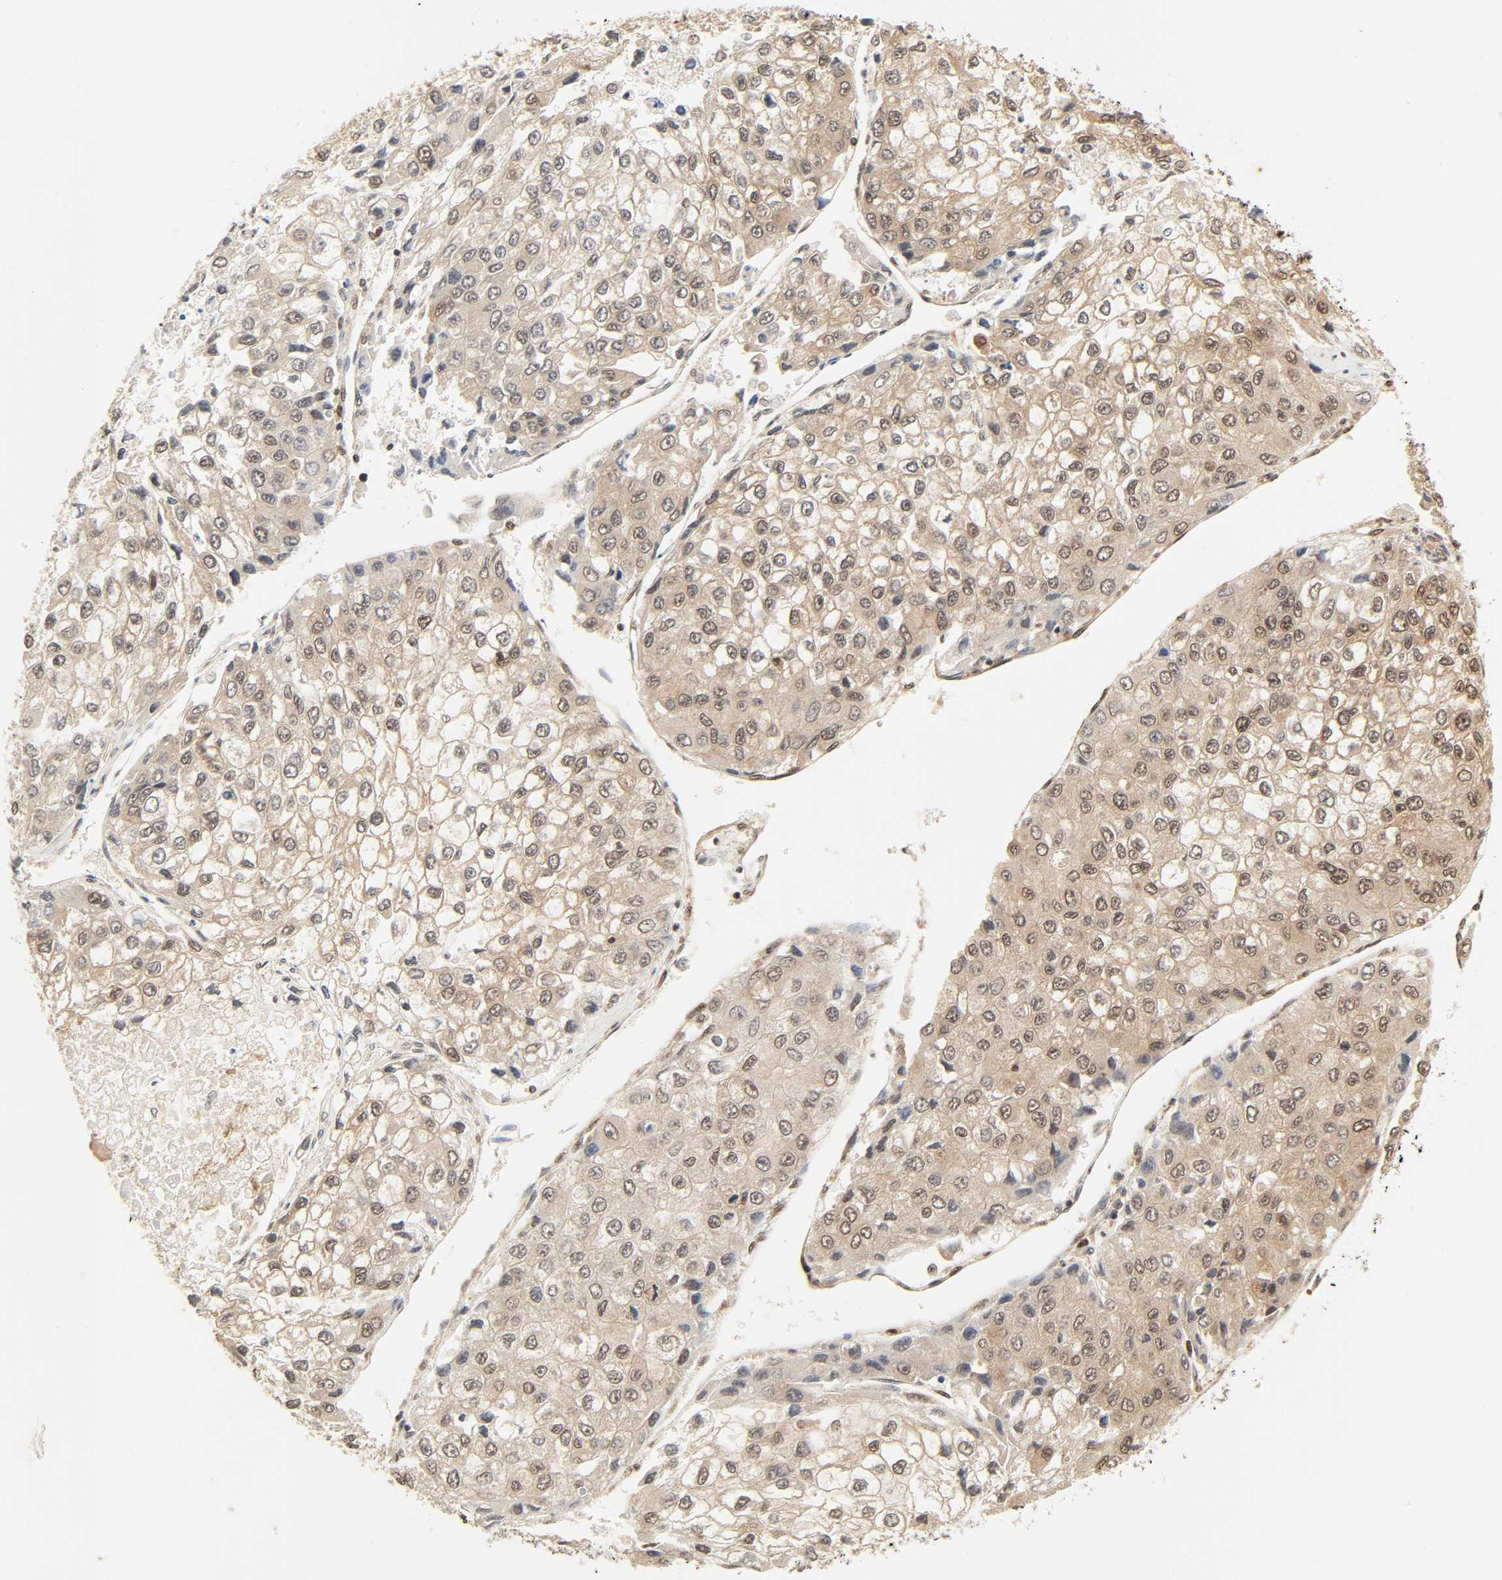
{"staining": {"intensity": "moderate", "quantity": "25%-75%", "location": "cytoplasmic/membranous,nuclear"}, "tissue": "liver cancer", "cell_type": "Tumor cells", "image_type": "cancer", "snomed": [{"axis": "morphology", "description": "Carcinoma, Hepatocellular, NOS"}, {"axis": "topography", "description": "Liver"}], "caption": "This micrograph demonstrates immunohistochemistry (IHC) staining of human liver cancer (hepatocellular carcinoma), with medium moderate cytoplasmic/membranous and nuclear staining in approximately 25%-75% of tumor cells.", "gene": "UBC", "patient": {"sex": "female", "age": 66}}